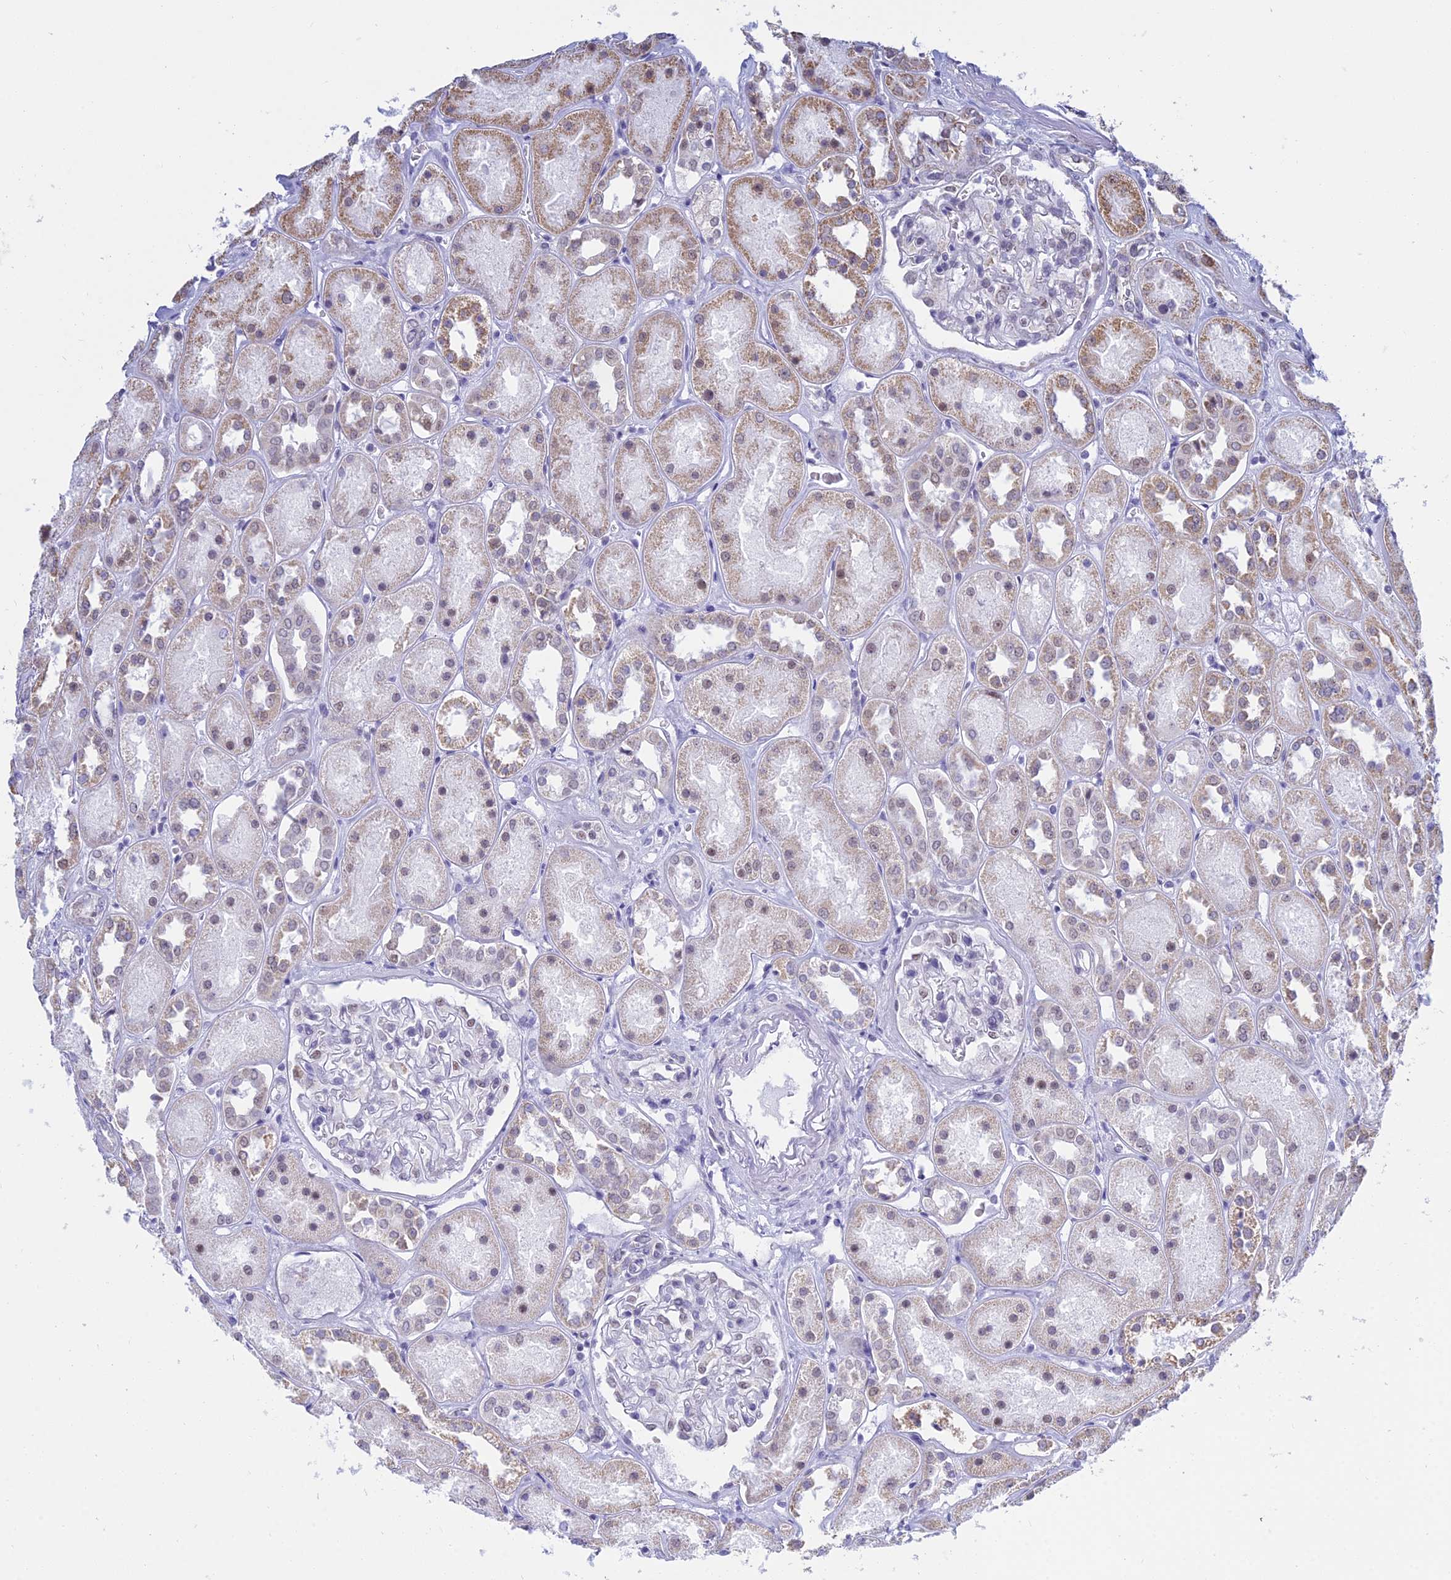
{"staining": {"intensity": "weak", "quantity": "<25%", "location": "nuclear"}, "tissue": "kidney", "cell_type": "Cells in glomeruli", "image_type": "normal", "snomed": [{"axis": "morphology", "description": "Normal tissue, NOS"}, {"axis": "topography", "description": "Kidney"}], "caption": "The histopathology image shows no staining of cells in glomeruli in unremarkable kidney. (DAB (3,3'-diaminobenzidine) IHC, high magnification).", "gene": "KLF14", "patient": {"sex": "male", "age": 70}}